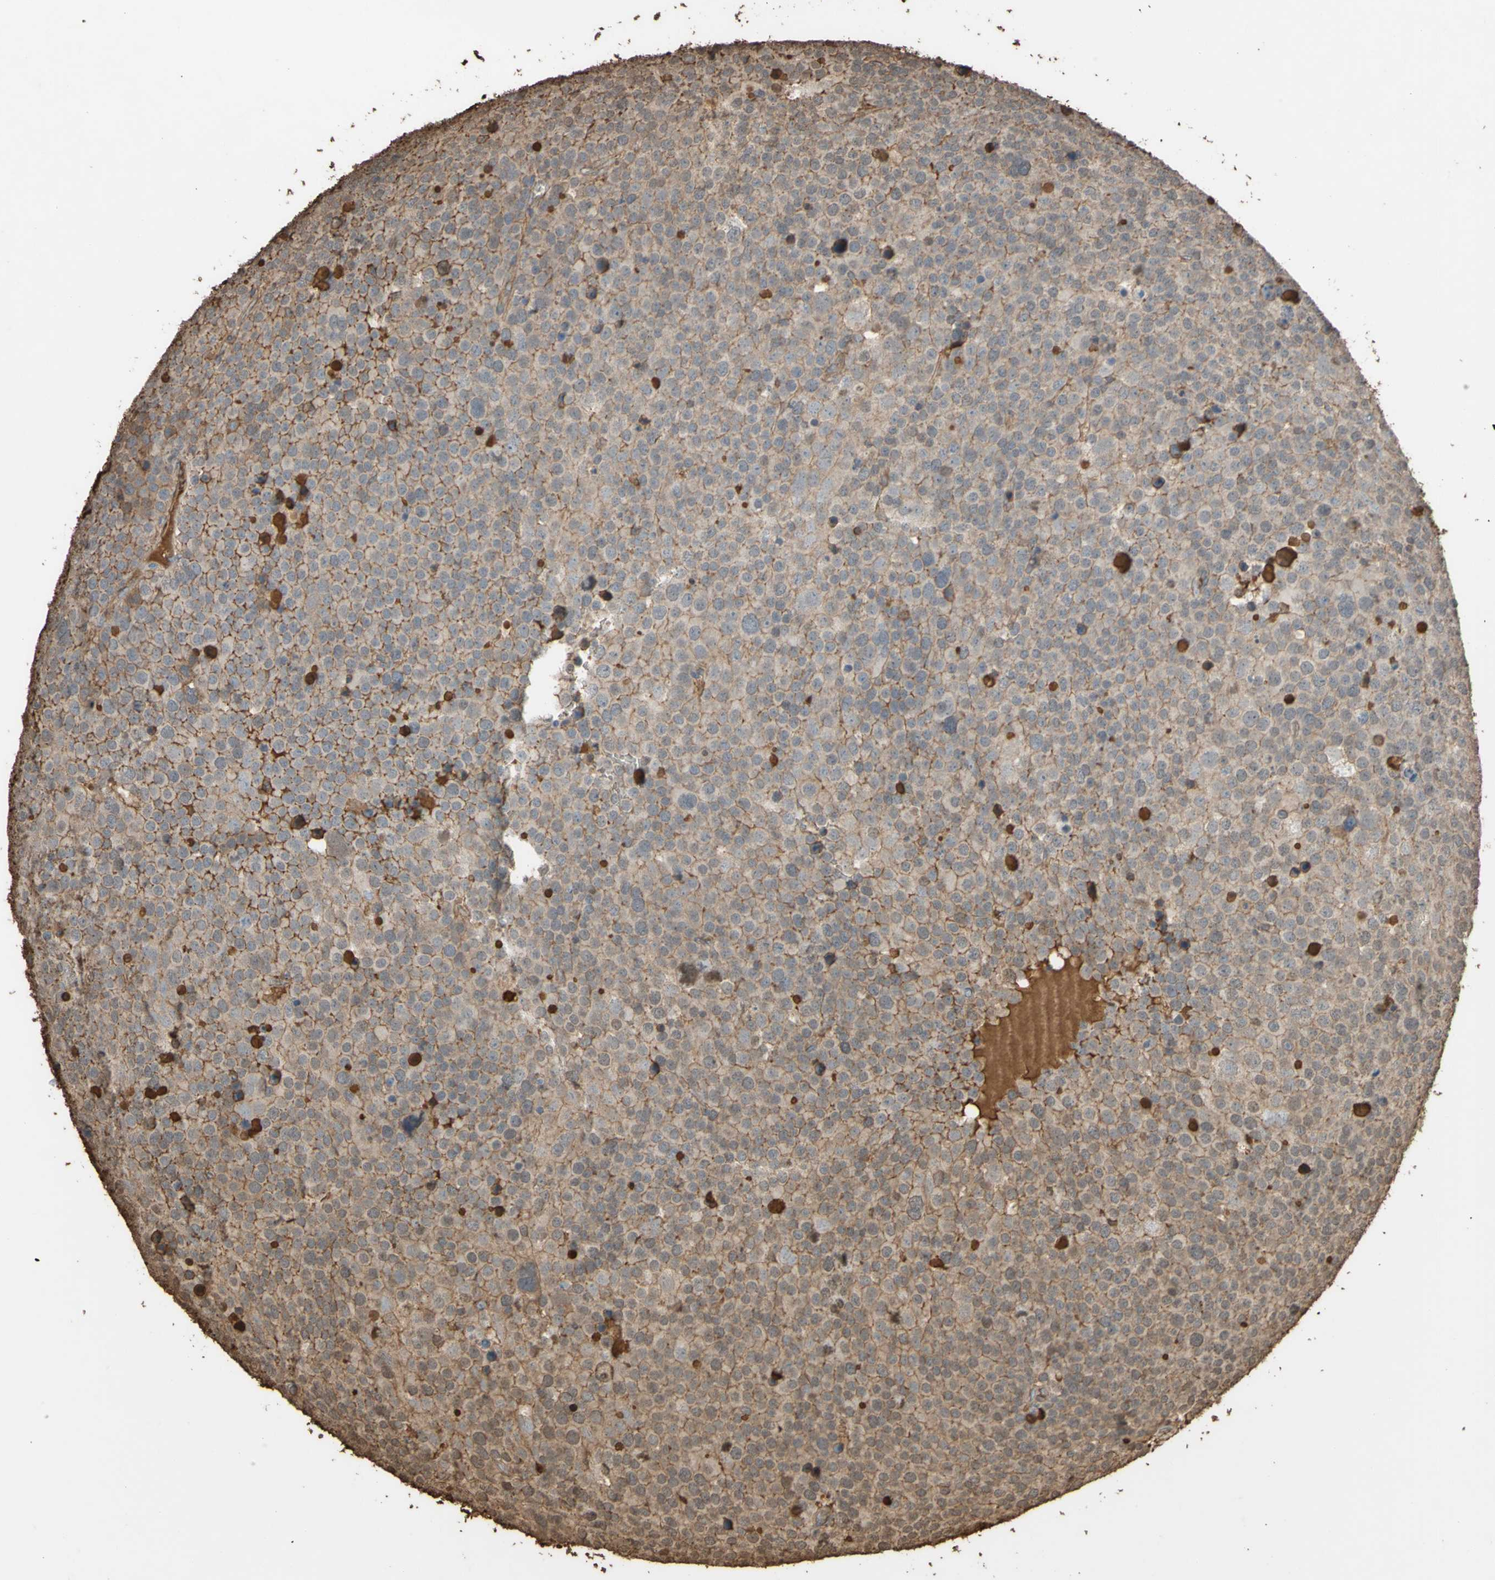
{"staining": {"intensity": "weak", "quantity": ">75%", "location": "cytoplasmic/membranous"}, "tissue": "testis cancer", "cell_type": "Tumor cells", "image_type": "cancer", "snomed": [{"axis": "morphology", "description": "Seminoma, NOS"}, {"axis": "topography", "description": "Testis"}], "caption": "Testis seminoma stained with a brown dye reveals weak cytoplasmic/membranous positive expression in approximately >75% of tumor cells.", "gene": "PTGDS", "patient": {"sex": "male", "age": 71}}